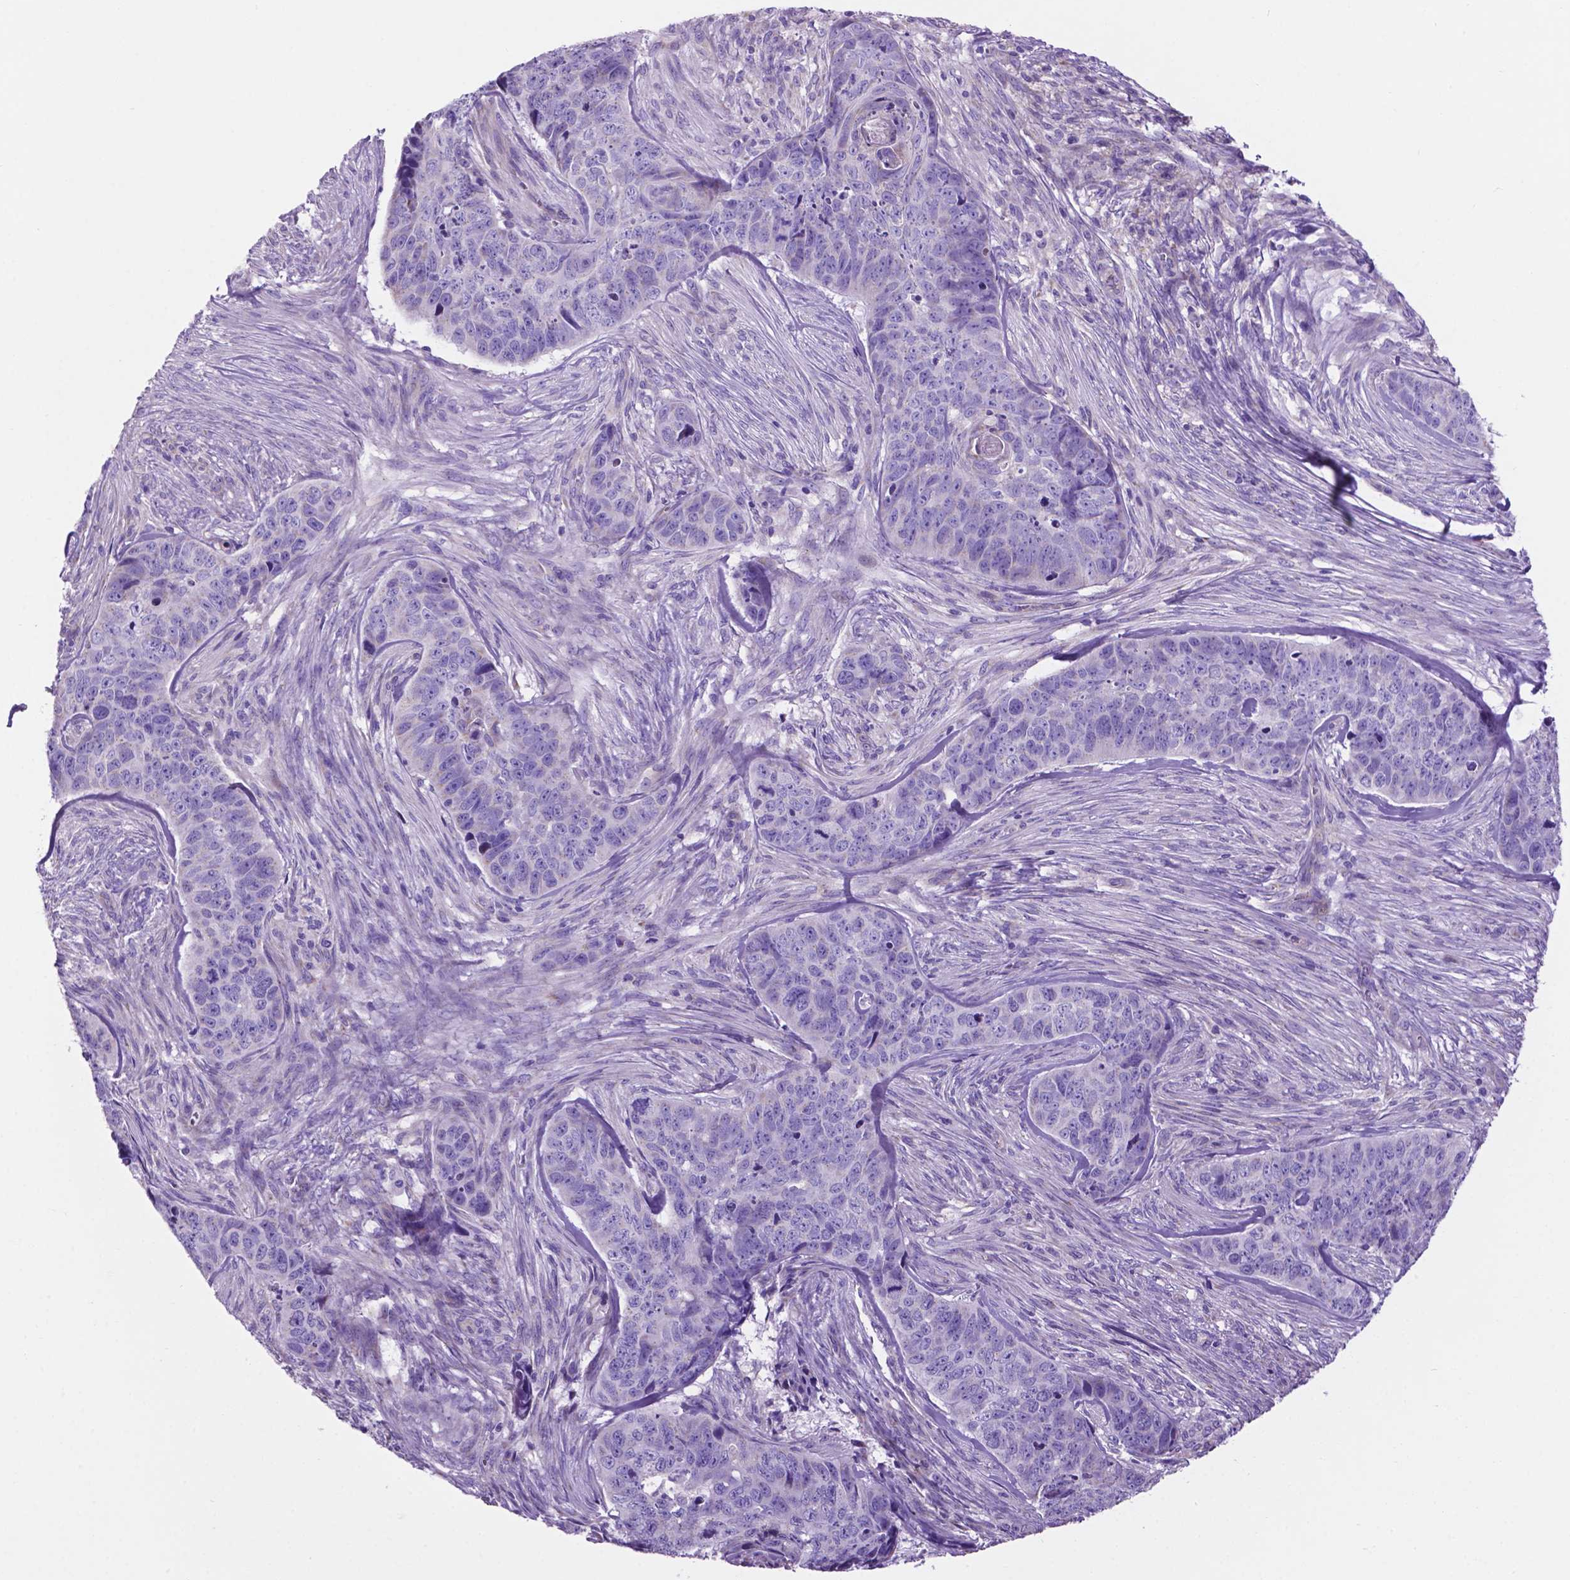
{"staining": {"intensity": "negative", "quantity": "none", "location": "none"}, "tissue": "skin cancer", "cell_type": "Tumor cells", "image_type": "cancer", "snomed": [{"axis": "morphology", "description": "Basal cell carcinoma"}, {"axis": "topography", "description": "Skin"}], "caption": "Protein analysis of skin cancer shows no significant expression in tumor cells.", "gene": "TMEM121B", "patient": {"sex": "female", "age": 82}}